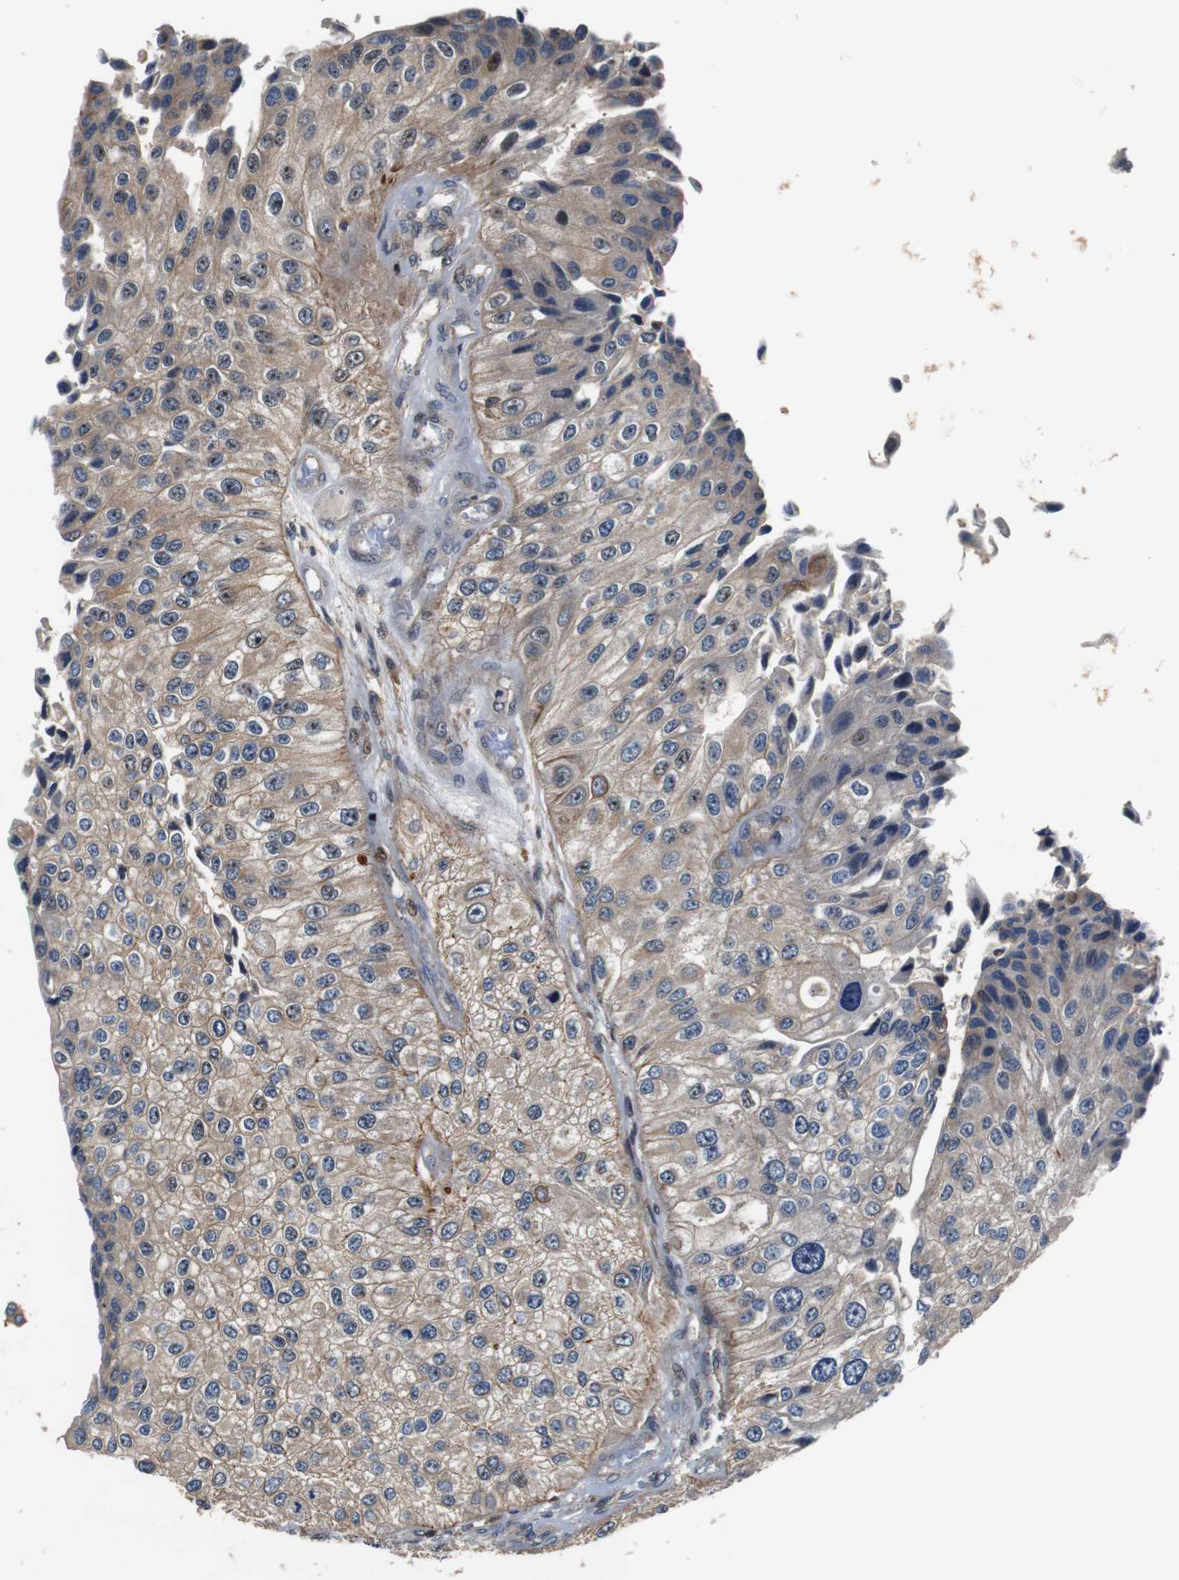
{"staining": {"intensity": "weak", "quantity": ">75%", "location": "cytoplasmic/membranous"}, "tissue": "urothelial cancer", "cell_type": "Tumor cells", "image_type": "cancer", "snomed": [{"axis": "morphology", "description": "Urothelial carcinoma, High grade"}, {"axis": "topography", "description": "Kidney"}, {"axis": "topography", "description": "Urinary bladder"}], "caption": "Tumor cells display low levels of weak cytoplasmic/membranous expression in about >75% of cells in human urothelial carcinoma (high-grade). The protein is stained brown, and the nuclei are stained in blue (DAB IHC with brightfield microscopy, high magnification).", "gene": "LRP4", "patient": {"sex": "male", "age": 77}}